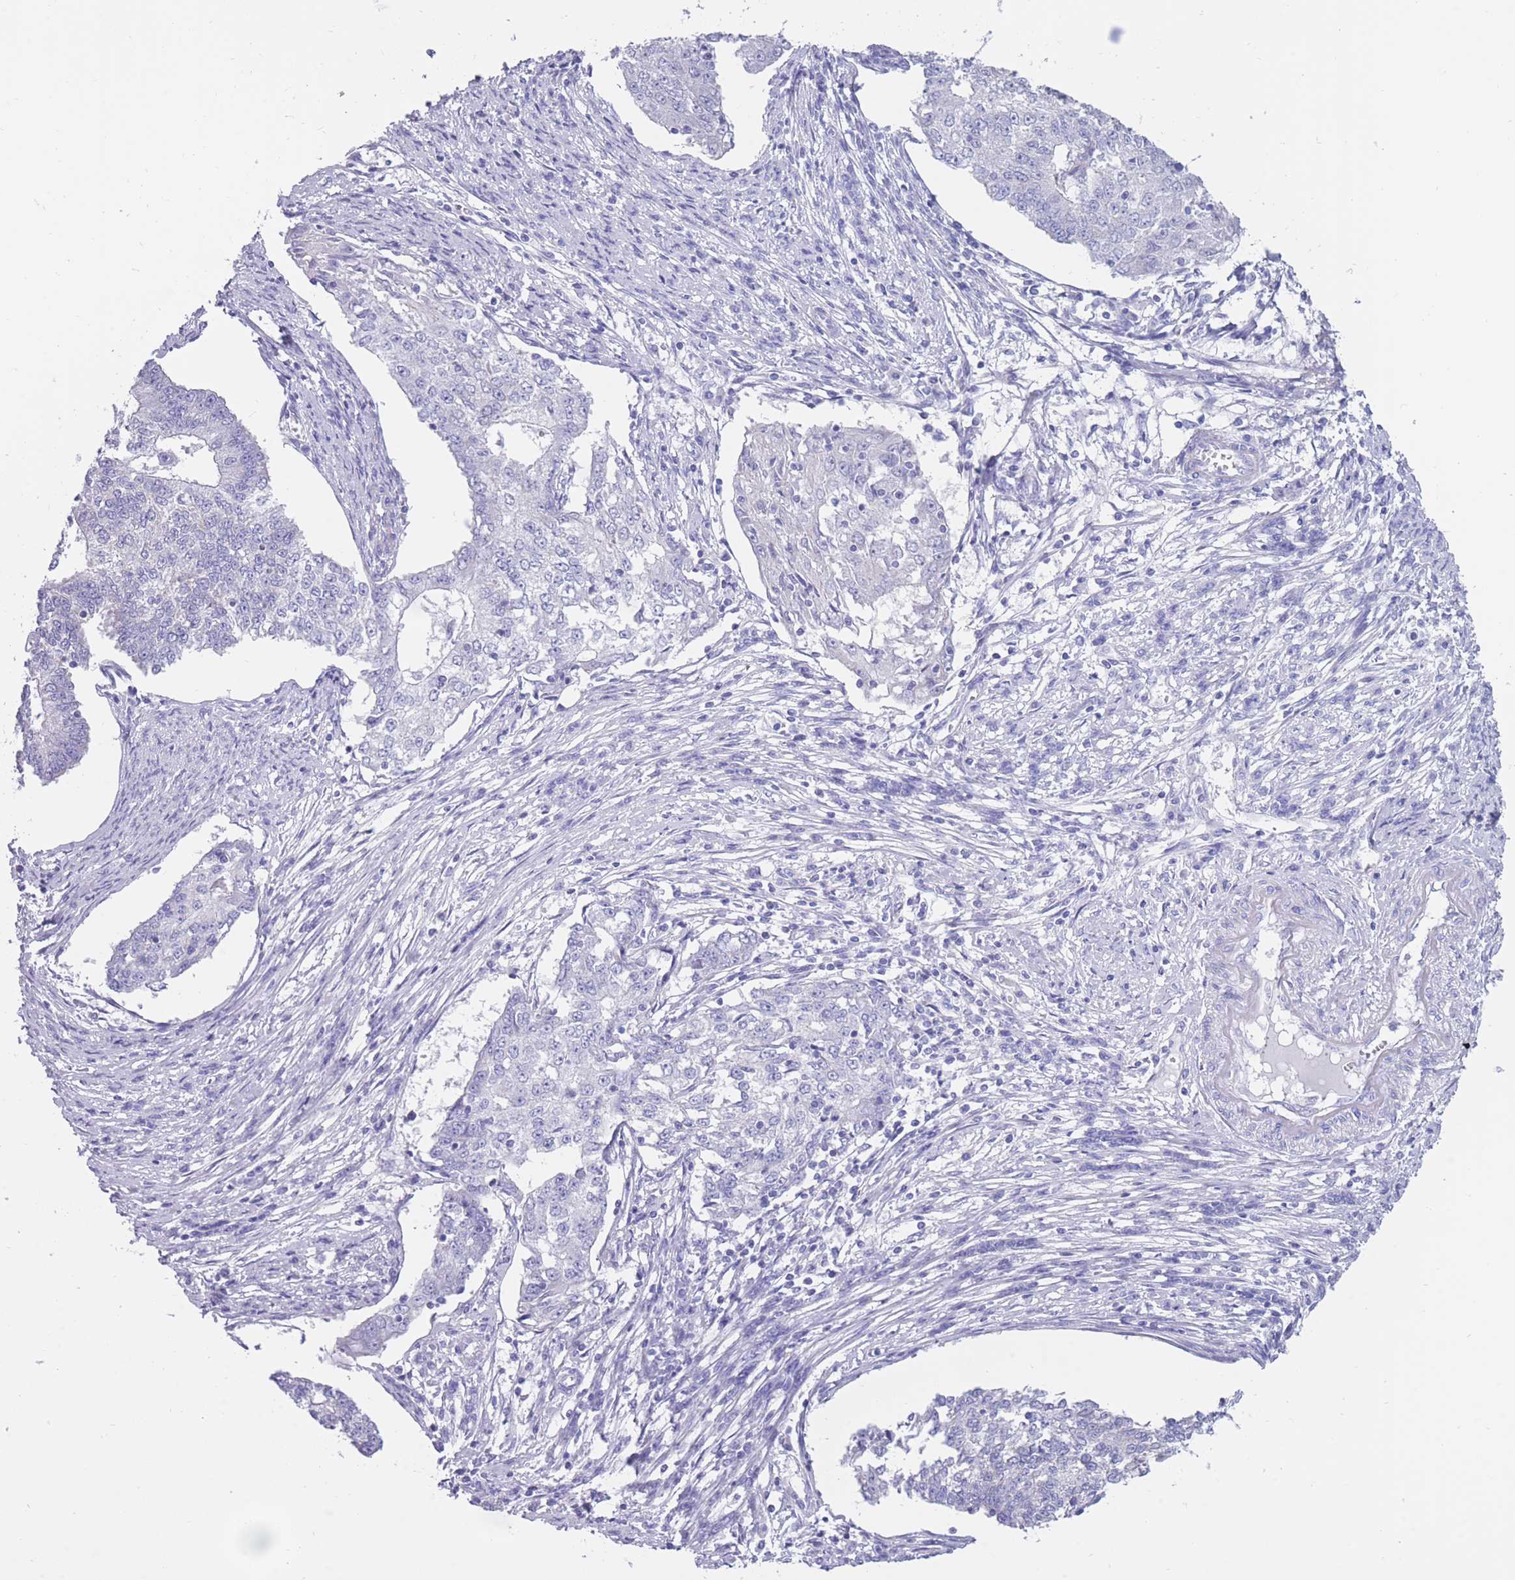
{"staining": {"intensity": "negative", "quantity": "none", "location": "none"}, "tissue": "endometrial cancer", "cell_type": "Tumor cells", "image_type": "cancer", "snomed": [{"axis": "morphology", "description": "Adenocarcinoma, NOS"}, {"axis": "topography", "description": "Endometrium"}], "caption": "Adenocarcinoma (endometrial) was stained to show a protein in brown. There is no significant expression in tumor cells. (DAB IHC visualized using brightfield microscopy, high magnification).", "gene": "INTS2", "patient": {"sex": "female", "age": 56}}